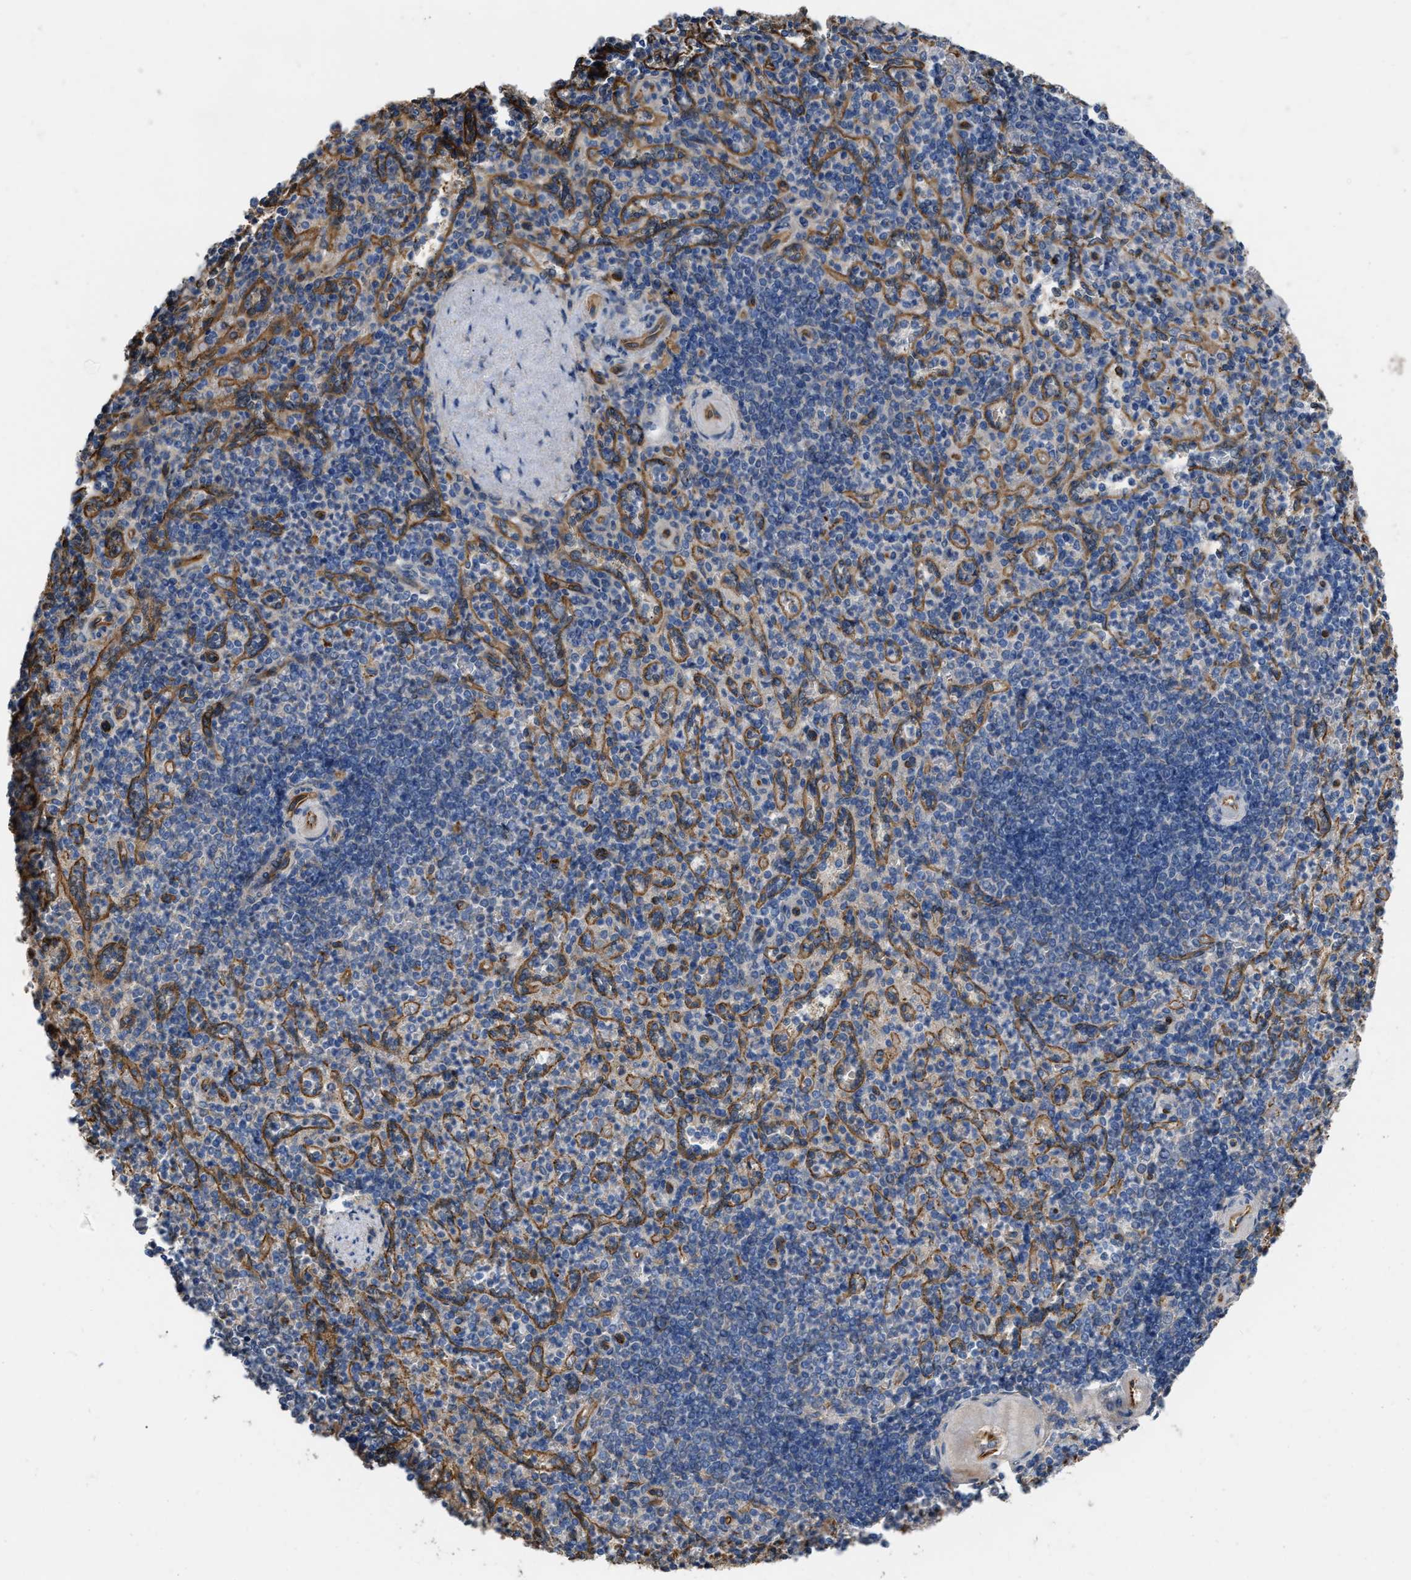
{"staining": {"intensity": "weak", "quantity": "25%-75%", "location": "cytoplasmic/membranous"}, "tissue": "spleen", "cell_type": "Cells in red pulp", "image_type": "normal", "snomed": [{"axis": "morphology", "description": "Normal tissue, NOS"}, {"axis": "topography", "description": "Spleen"}], "caption": "Immunohistochemistry (IHC) (DAB) staining of normal human spleen demonstrates weak cytoplasmic/membranous protein expression in approximately 25%-75% of cells in red pulp. Immunohistochemistry stains the protein in brown and the nuclei are stained blue.", "gene": "SLC4A11", "patient": {"sex": "female", "age": 74}}